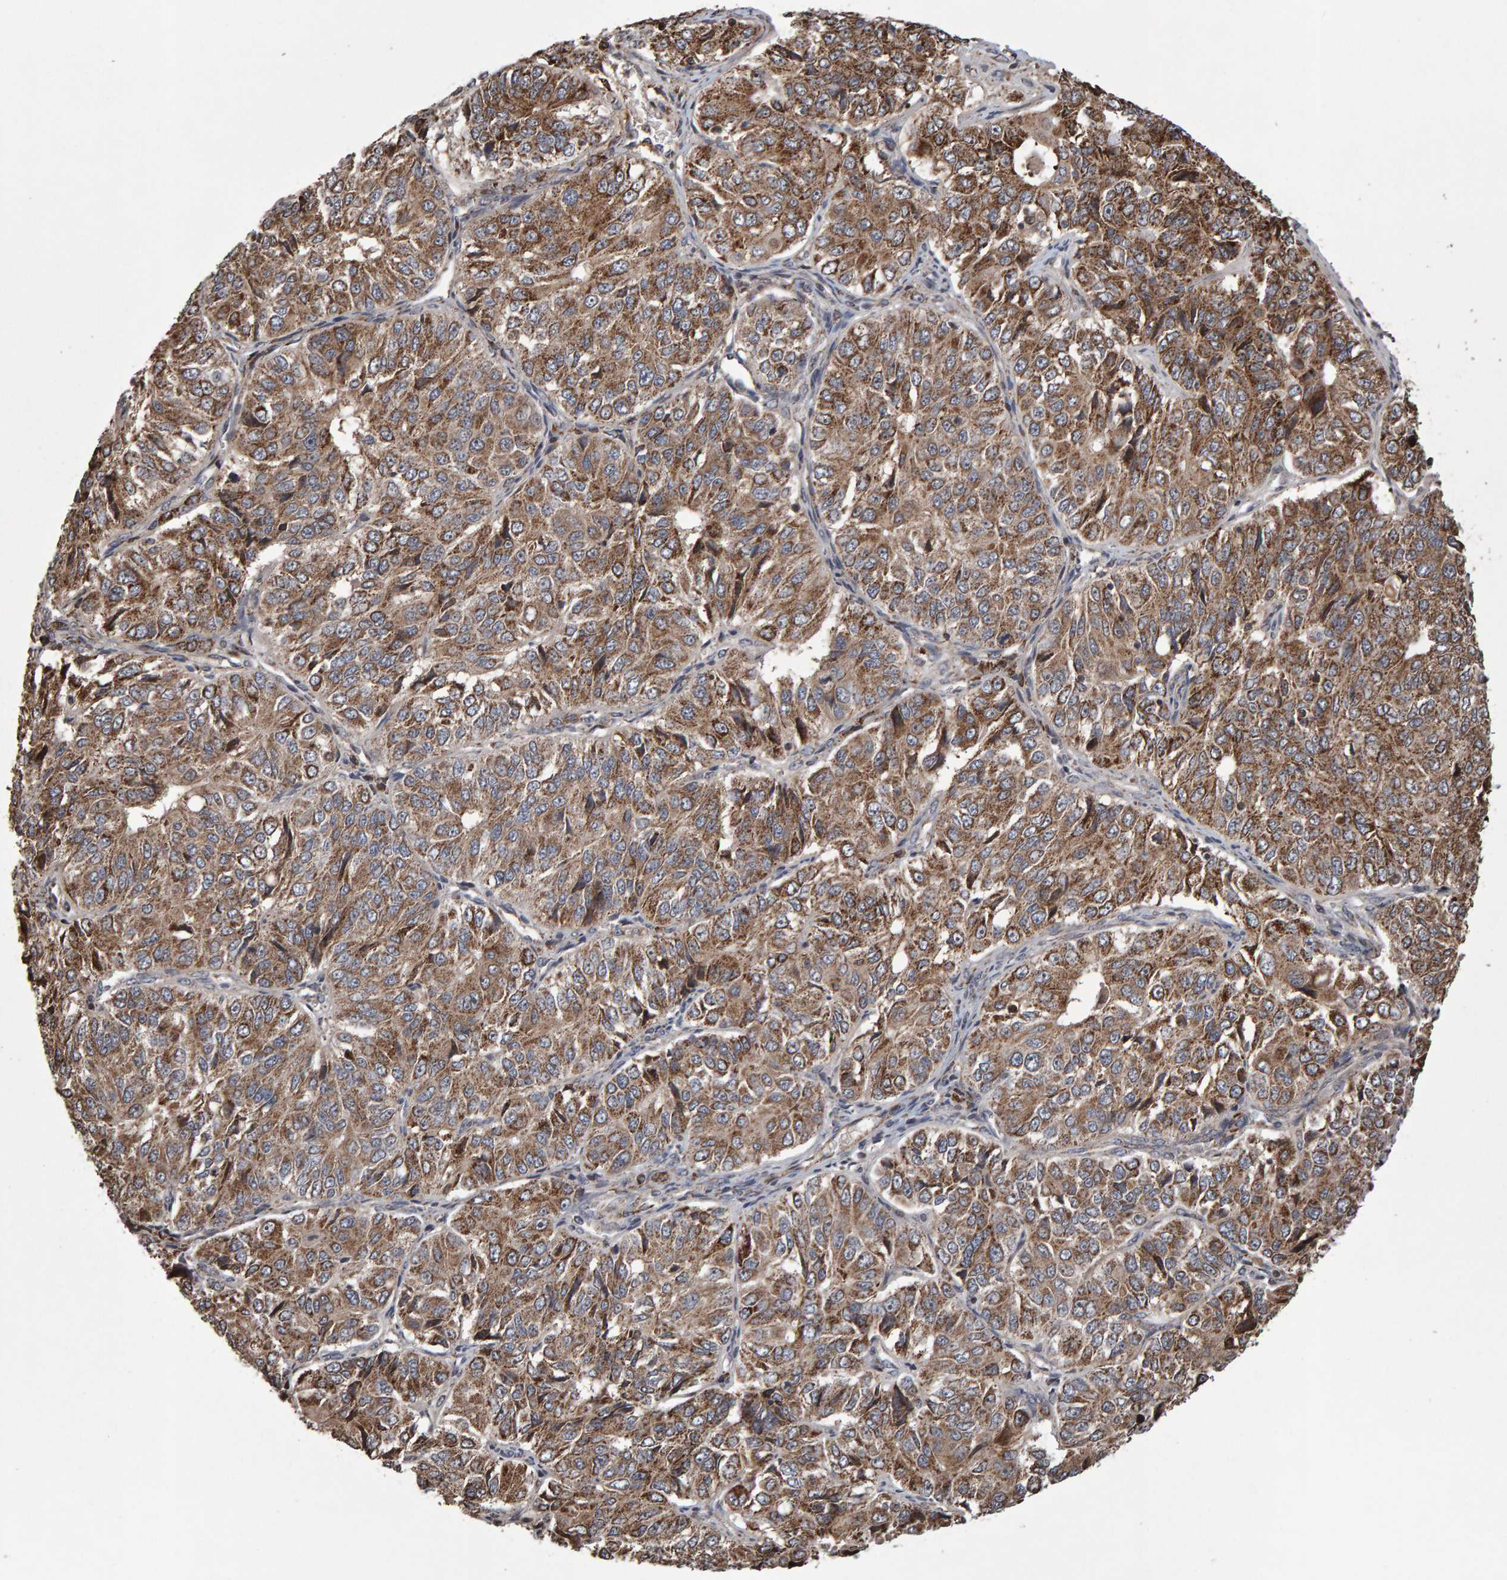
{"staining": {"intensity": "moderate", "quantity": ">75%", "location": "cytoplasmic/membranous"}, "tissue": "ovarian cancer", "cell_type": "Tumor cells", "image_type": "cancer", "snomed": [{"axis": "morphology", "description": "Carcinoma, endometroid"}, {"axis": "topography", "description": "Ovary"}], "caption": "Tumor cells demonstrate moderate cytoplasmic/membranous positivity in approximately >75% of cells in ovarian cancer (endometroid carcinoma). The staining was performed using DAB (3,3'-diaminobenzidine), with brown indicating positive protein expression. Nuclei are stained blue with hematoxylin.", "gene": "PECR", "patient": {"sex": "female", "age": 51}}